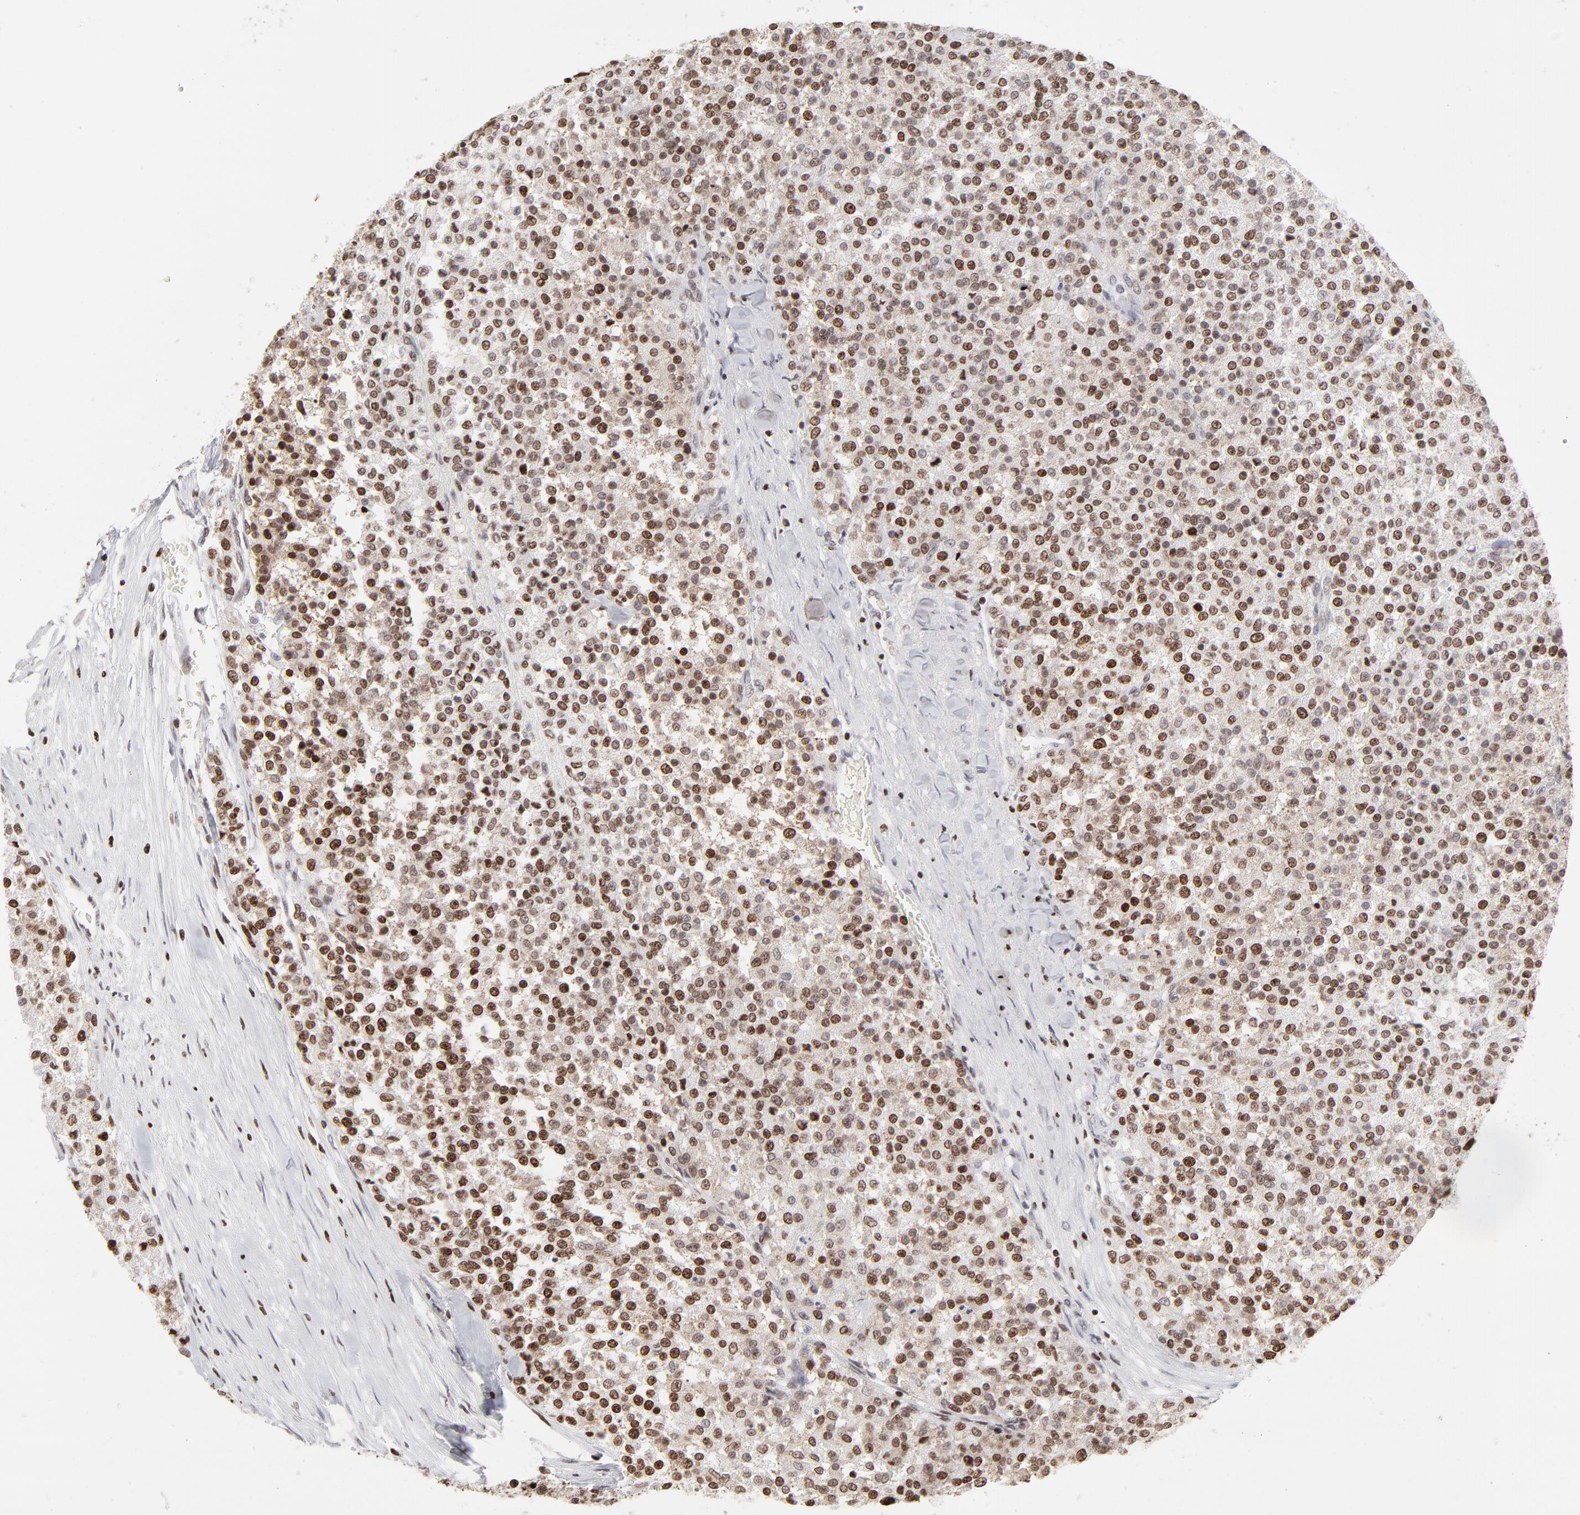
{"staining": {"intensity": "moderate", "quantity": "25%-75%", "location": "nuclear"}, "tissue": "testis cancer", "cell_type": "Tumor cells", "image_type": "cancer", "snomed": [{"axis": "morphology", "description": "Seminoma, NOS"}, {"axis": "topography", "description": "Testis"}], "caption": "Tumor cells reveal moderate nuclear expression in approximately 25%-75% of cells in testis seminoma.", "gene": "PARP1", "patient": {"sex": "male", "age": 59}}